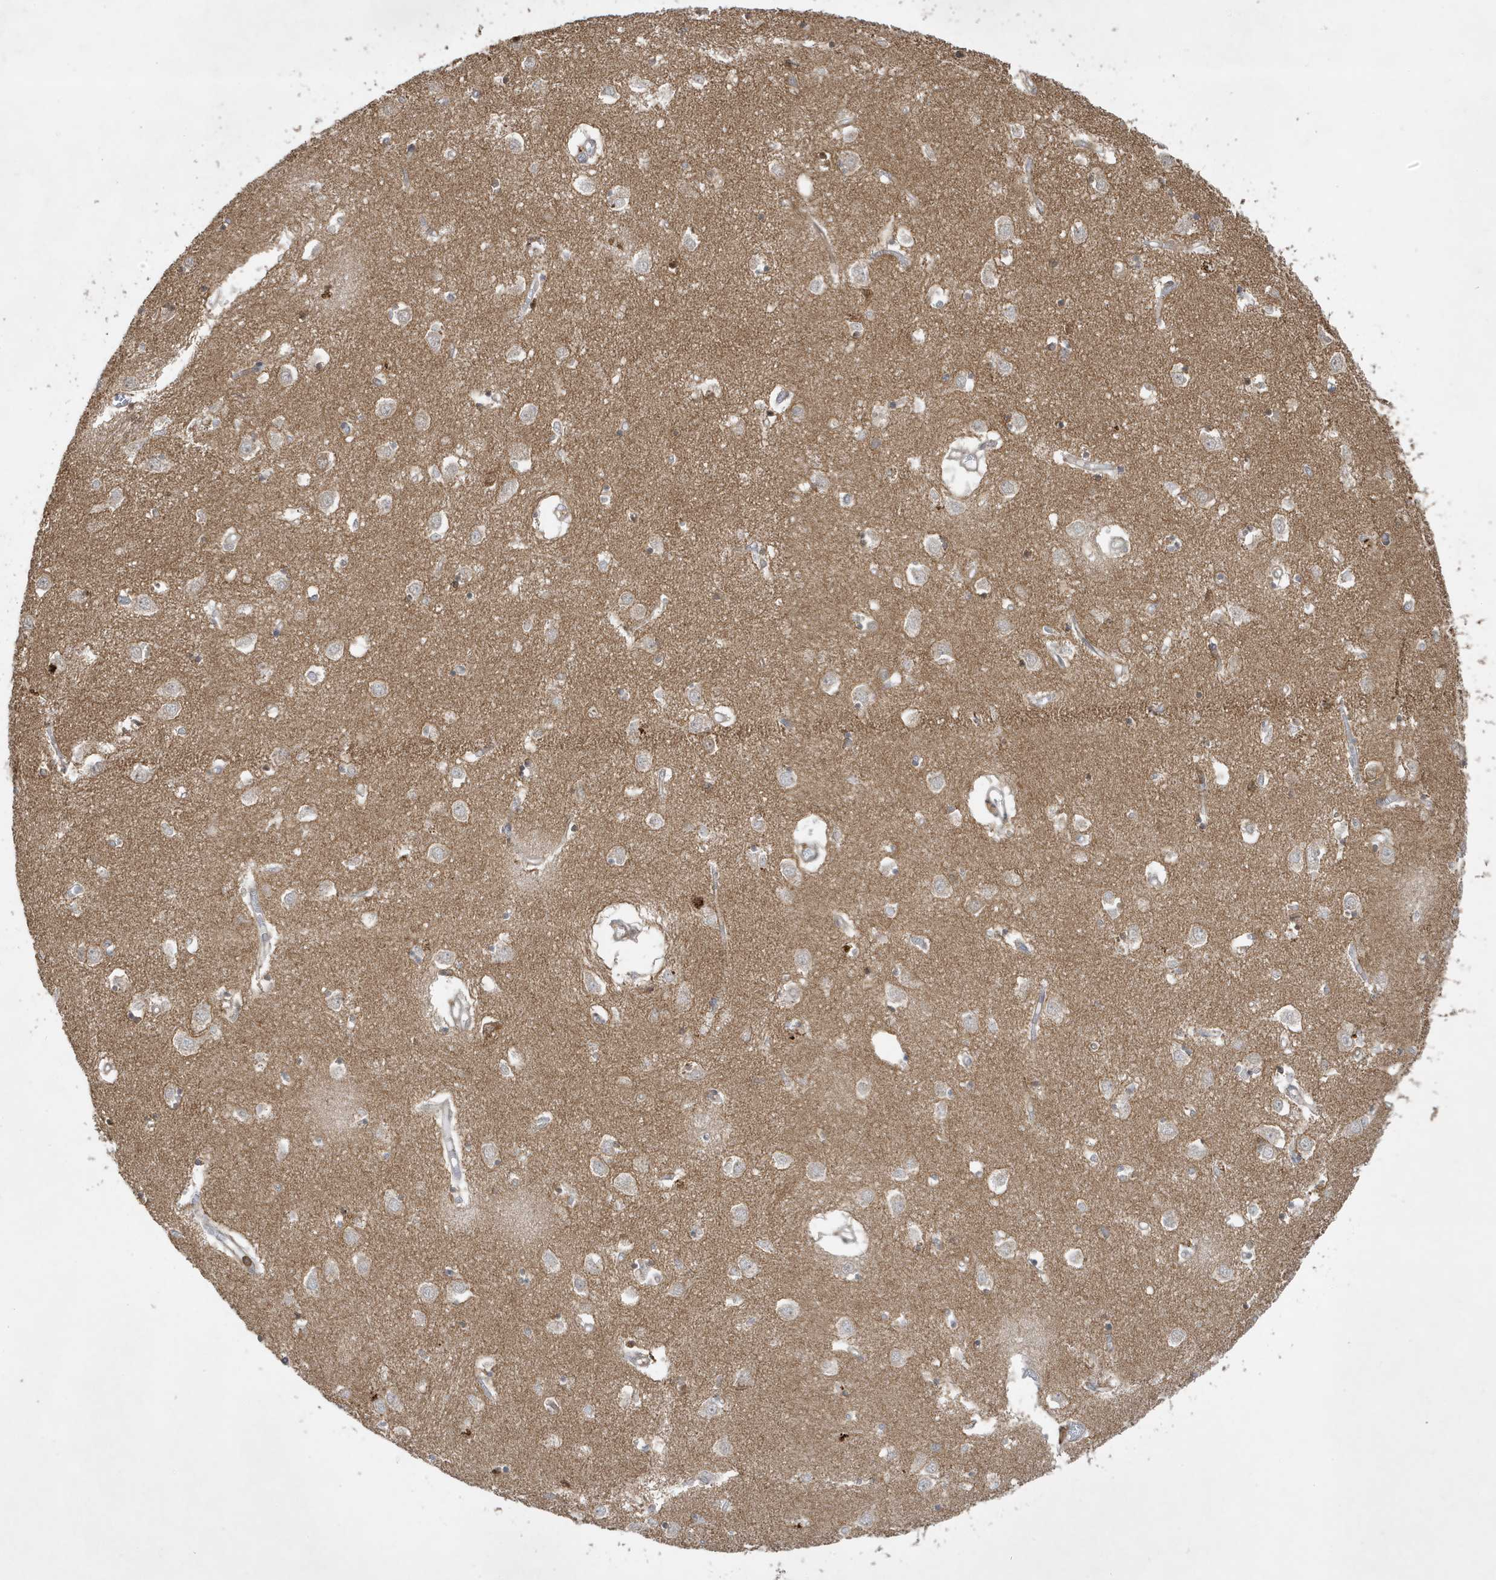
{"staining": {"intensity": "strong", "quantity": "<25%", "location": "cytoplasmic/membranous"}, "tissue": "caudate", "cell_type": "Glial cells", "image_type": "normal", "snomed": [{"axis": "morphology", "description": "Normal tissue, NOS"}, {"axis": "topography", "description": "Lateral ventricle wall"}], "caption": "Immunohistochemical staining of normal human caudate exhibits medium levels of strong cytoplasmic/membranous positivity in about <25% of glial cells.", "gene": "PRRT3", "patient": {"sex": "male", "age": 70}}